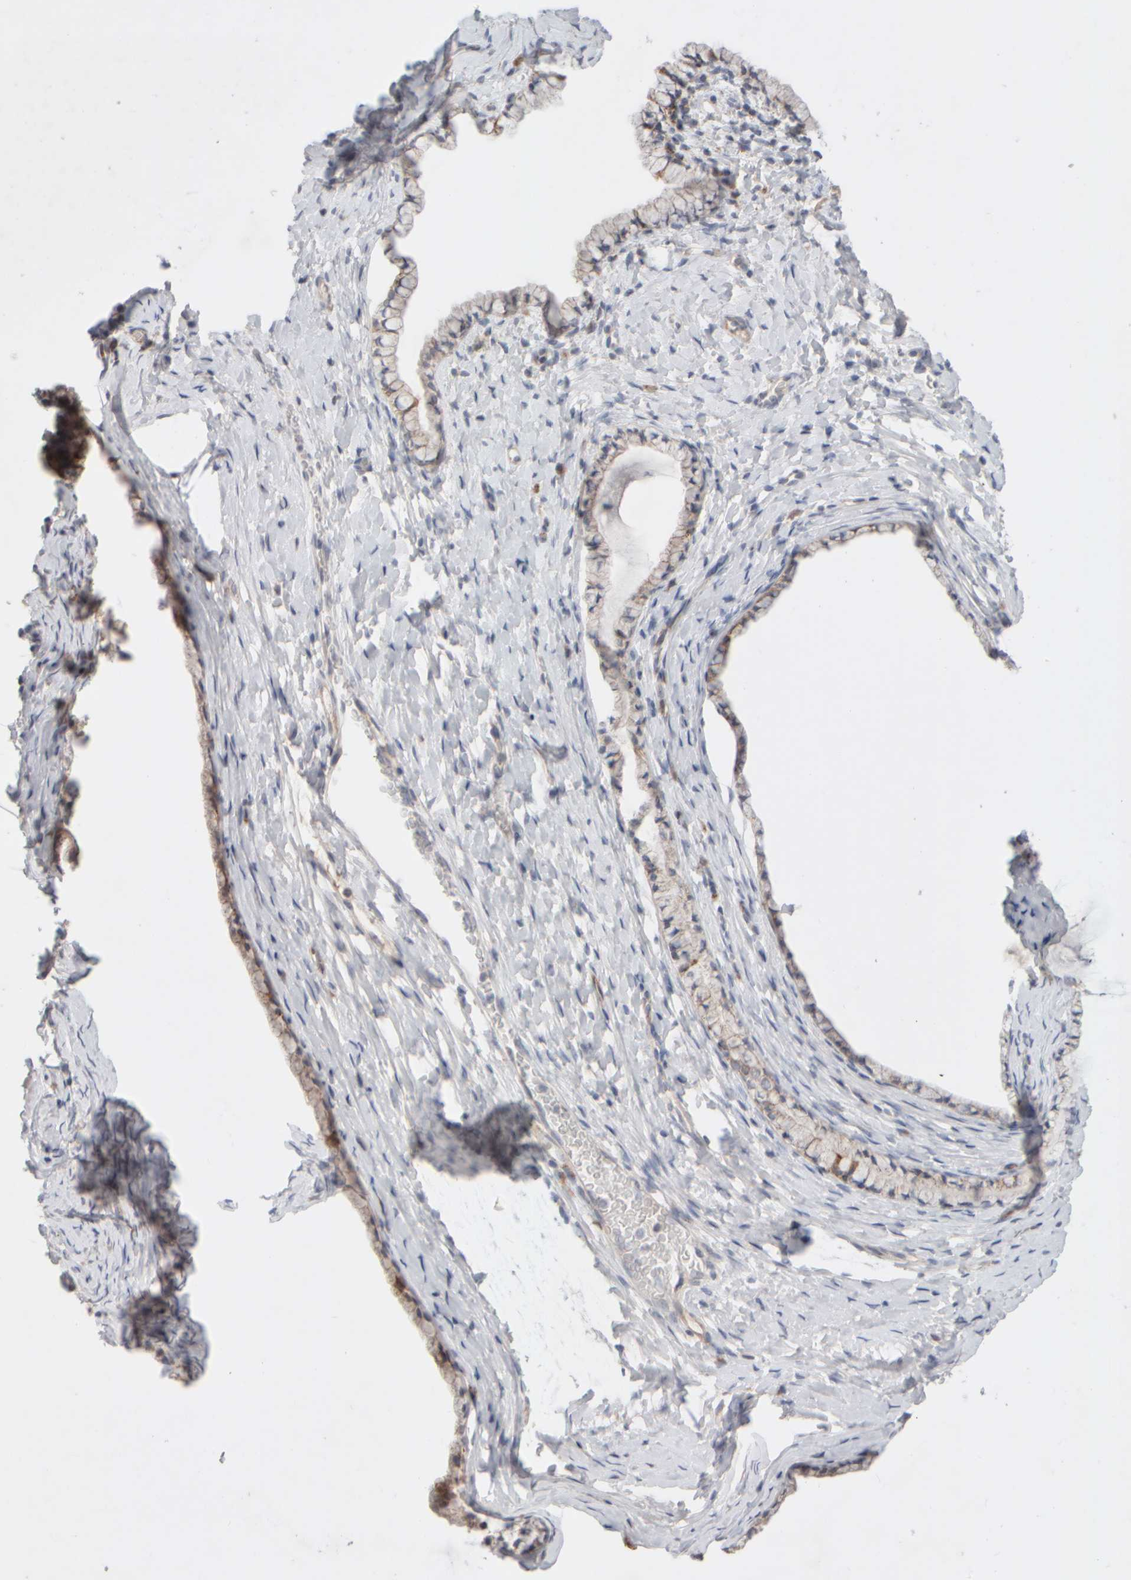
{"staining": {"intensity": "moderate", "quantity": "<25%", "location": "cytoplasmic/membranous"}, "tissue": "cervix", "cell_type": "Glandular cells", "image_type": "normal", "snomed": [{"axis": "morphology", "description": "Normal tissue, NOS"}, {"axis": "topography", "description": "Cervix"}], "caption": "A photomicrograph of human cervix stained for a protein displays moderate cytoplasmic/membranous brown staining in glandular cells.", "gene": "CHADL", "patient": {"sex": "female", "age": 72}}